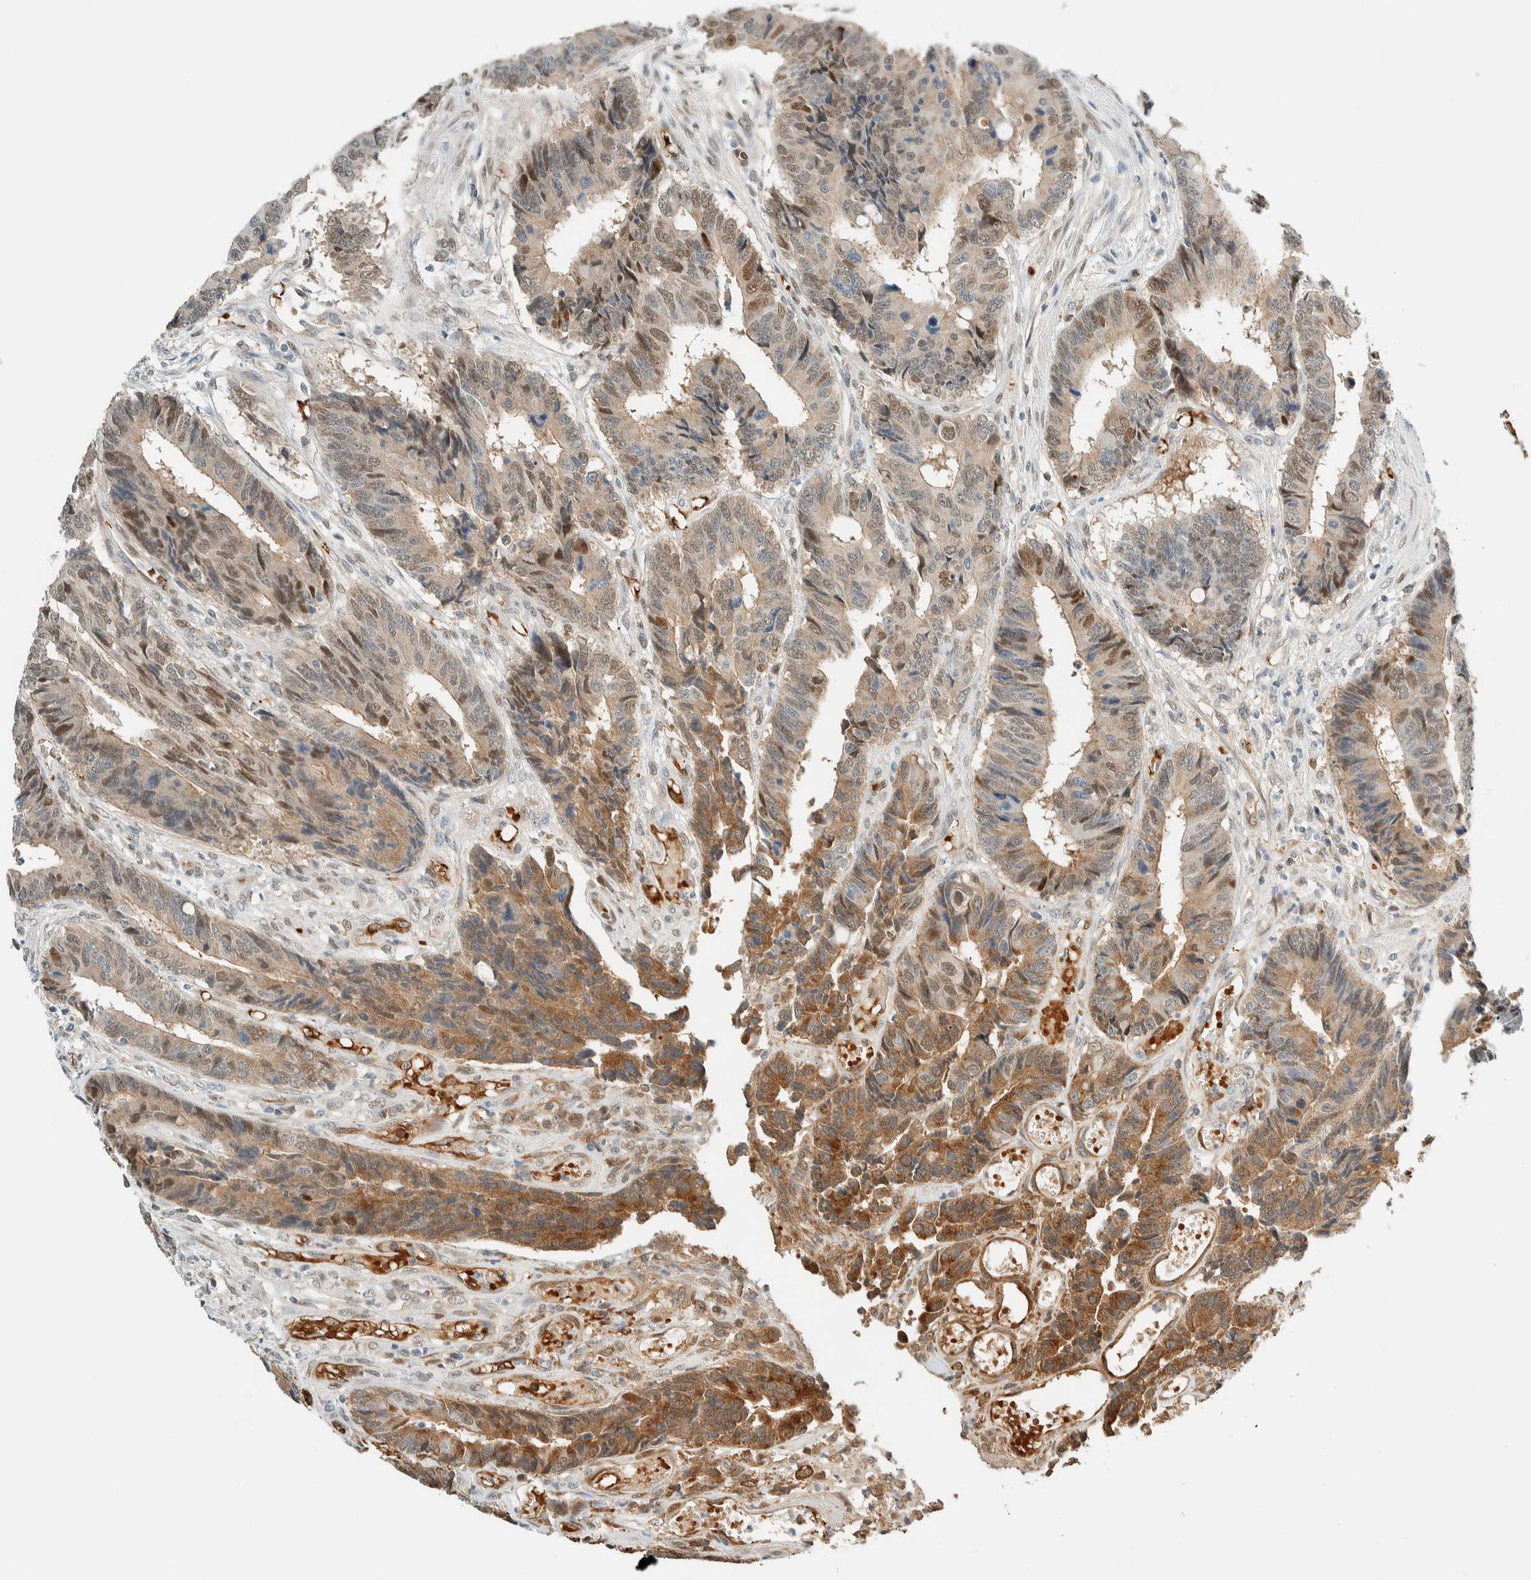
{"staining": {"intensity": "moderate", "quantity": ">75%", "location": "cytoplasmic/membranous,nuclear"}, "tissue": "colorectal cancer", "cell_type": "Tumor cells", "image_type": "cancer", "snomed": [{"axis": "morphology", "description": "Adenocarcinoma, NOS"}, {"axis": "topography", "description": "Rectum"}], "caption": "Brown immunohistochemical staining in human colorectal cancer (adenocarcinoma) demonstrates moderate cytoplasmic/membranous and nuclear positivity in about >75% of tumor cells.", "gene": "TSTD2", "patient": {"sex": "male", "age": 84}}